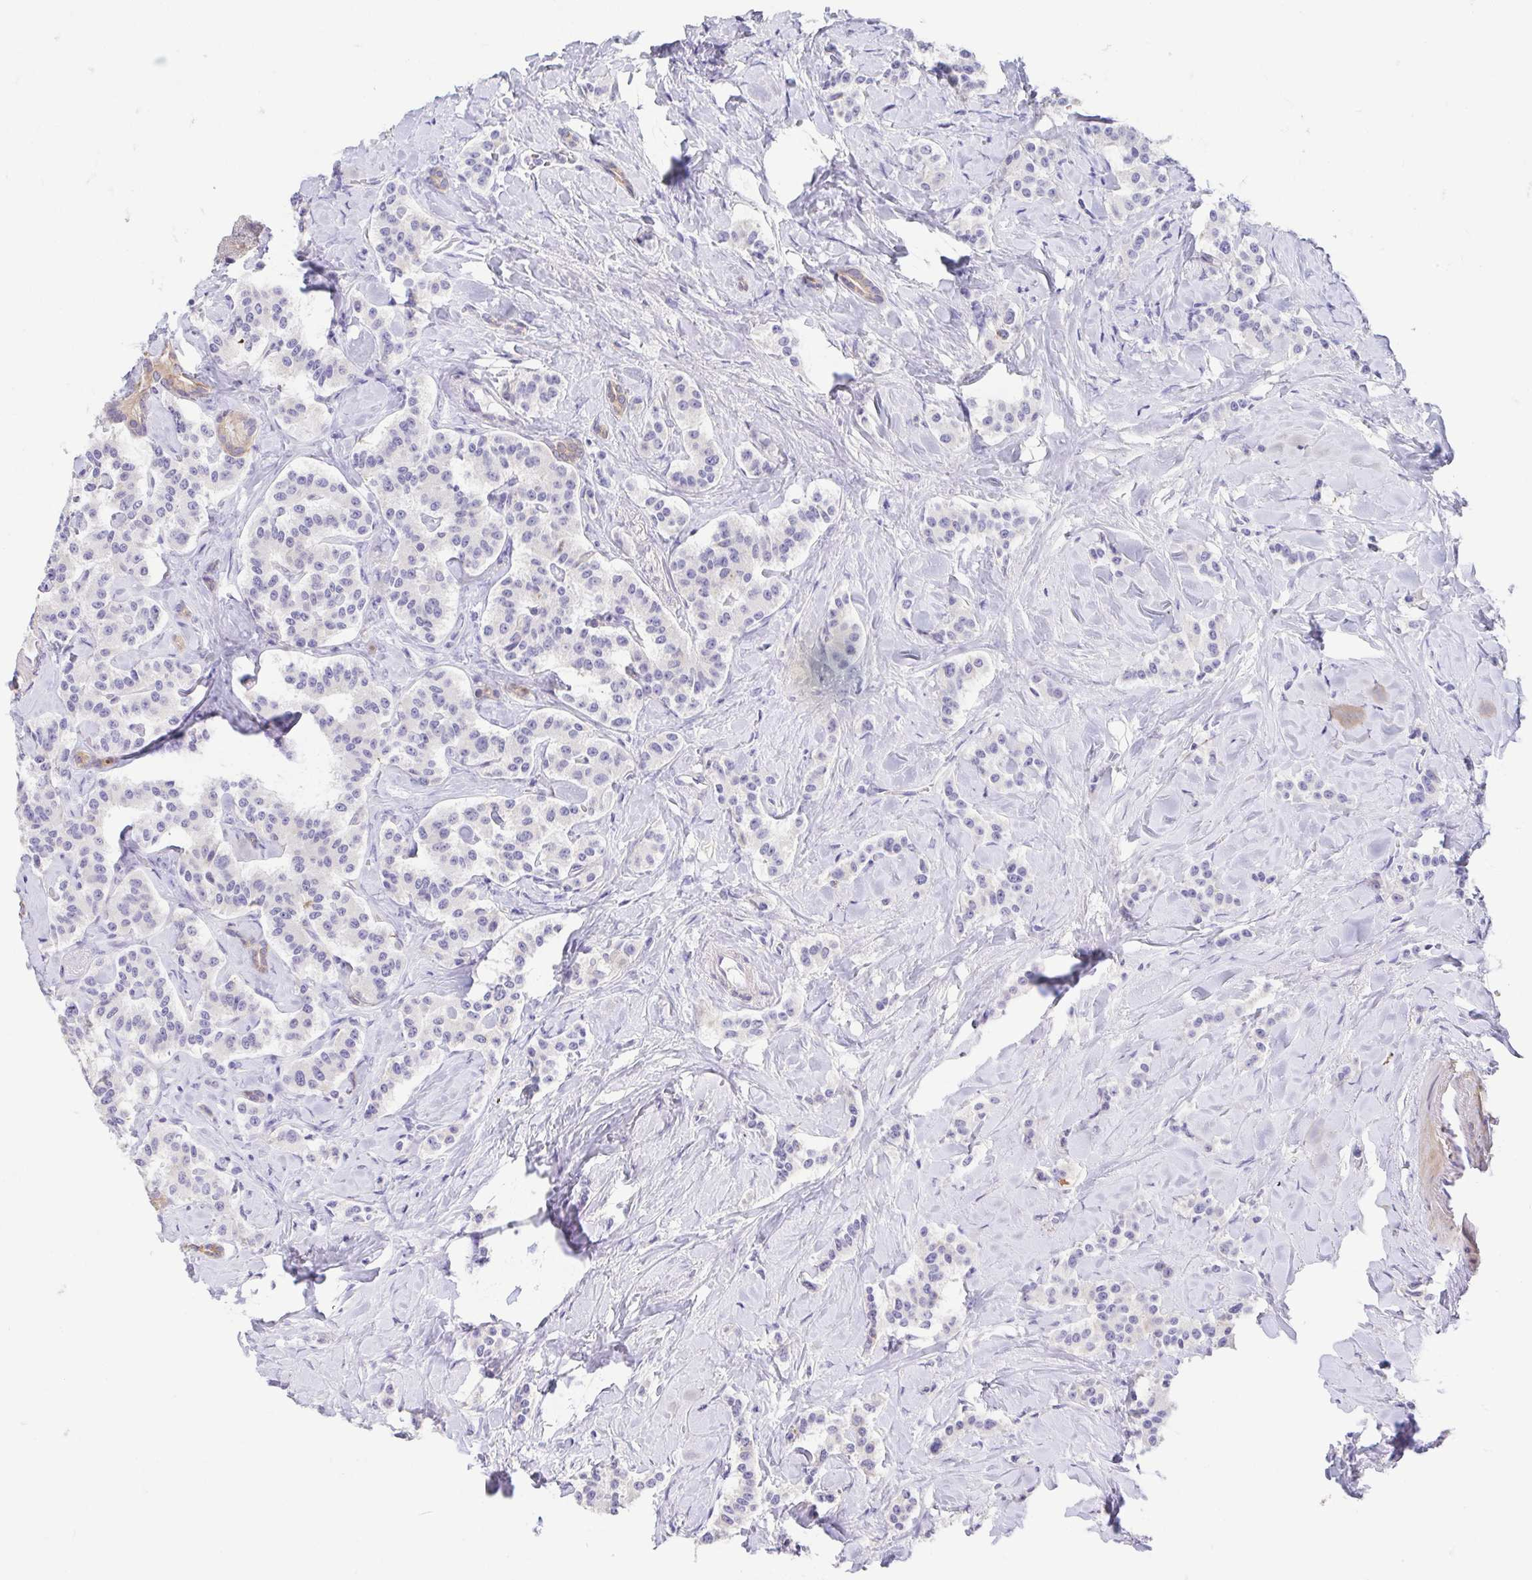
{"staining": {"intensity": "negative", "quantity": "none", "location": "none"}, "tissue": "carcinoid", "cell_type": "Tumor cells", "image_type": "cancer", "snomed": [{"axis": "morphology", "description": "Normal tissue, NOS"}, {"axis": "morphology", "description": "Carcinoid, malignant, NOS"}, {"axis": "topography", "description": "Pancreas"}], "caption": "DAB immunohistochemical staining of carcinoid shows no significant expression in tumor cells.", "gene": "FABP3", "patient": {"sex": "male", "age": 36}}